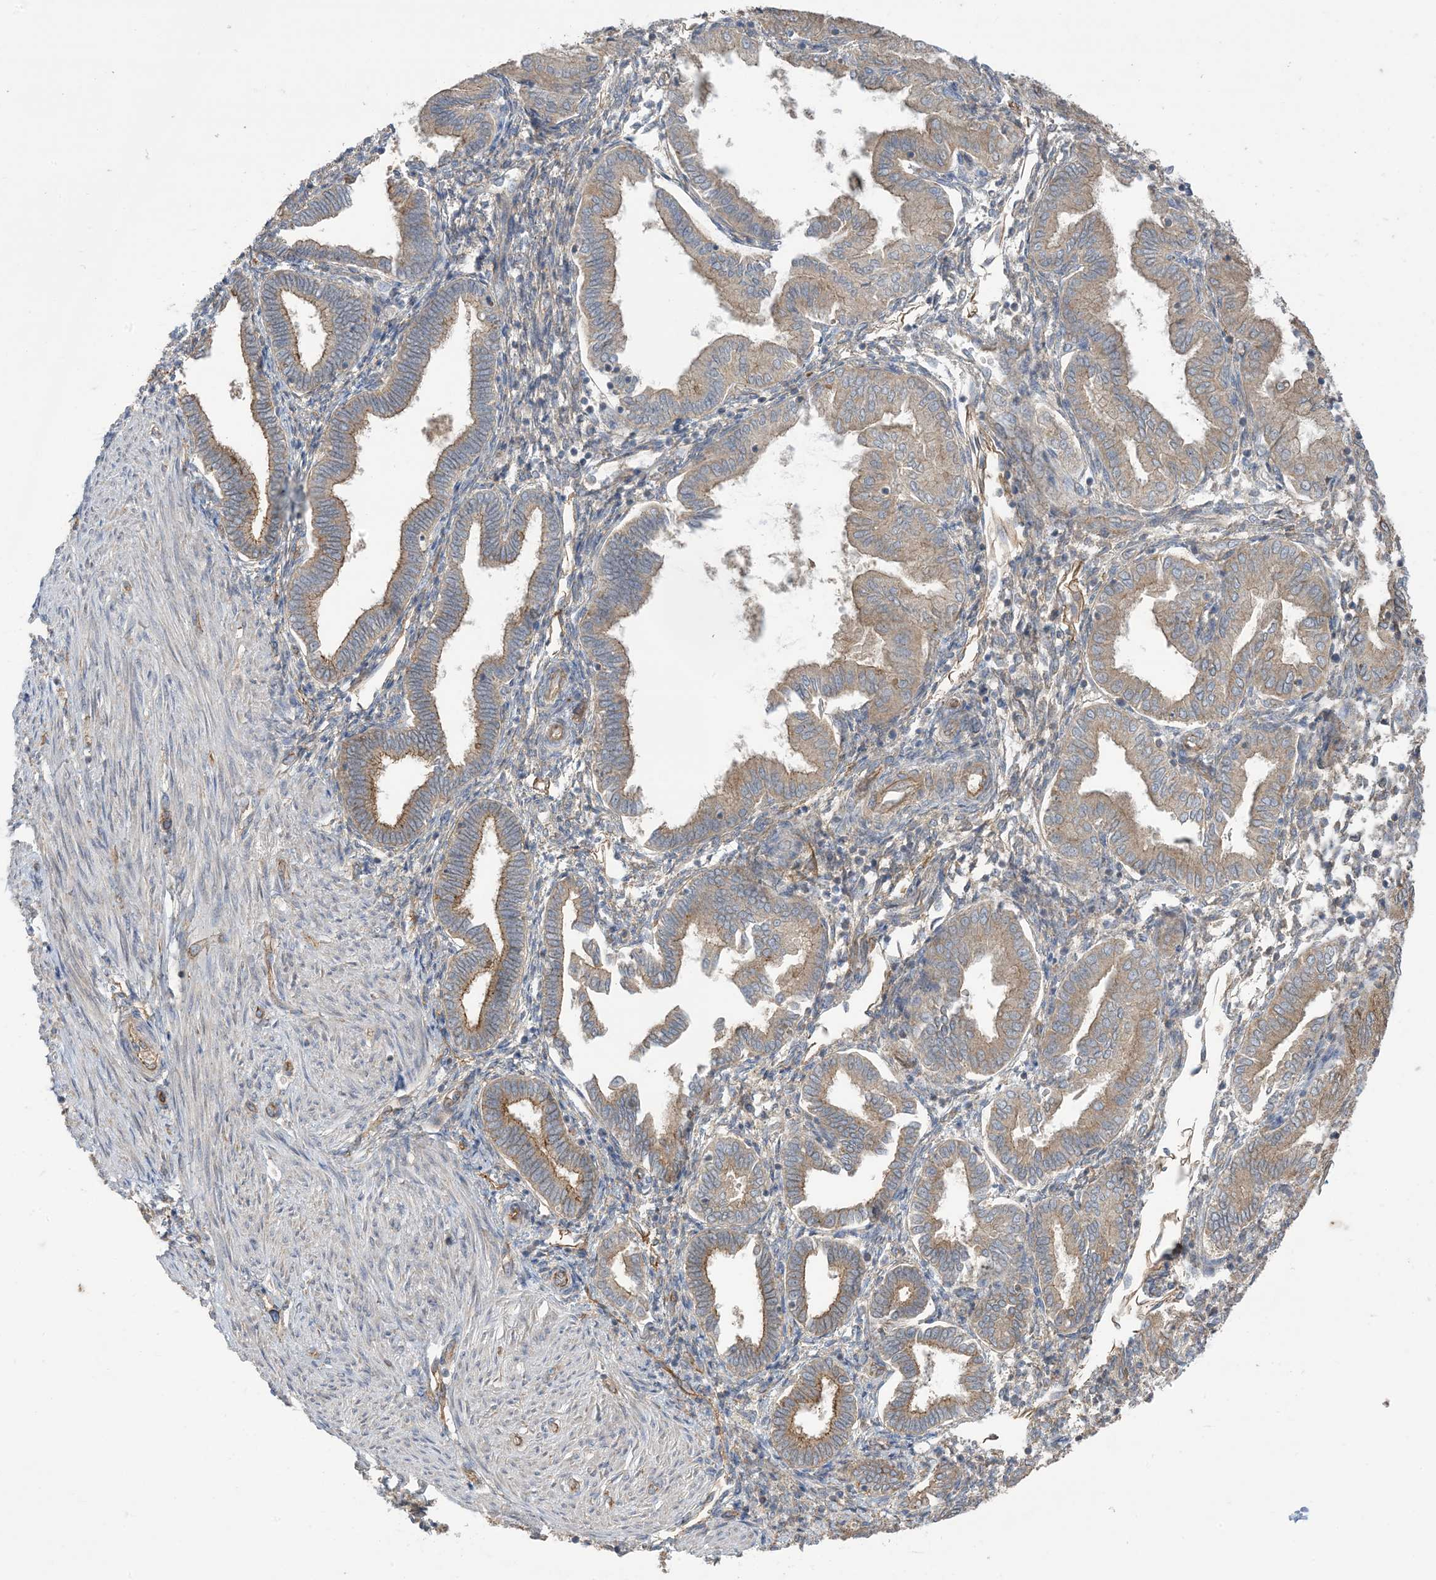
{"staining": {"intensity": "weak", "quantity": "<25%", "location": "cytoplasmic/membranous"}, "tissue": "endometrium", "cell_type": "Cells in endometrial stroma", "image_type": "normal", "snomed": [{"axis": "morphology", "description": "Normal tissue, NOS"}, {"axis": "topography", "description": "Endometrium"}], "caption": "An IHC micrograph of unremarkable endometrium is shown. There is no staining in cells in endometrial stroma of endometrium.", "gene": "CCNY", "patient": {"sex": "female", "age": 53}}